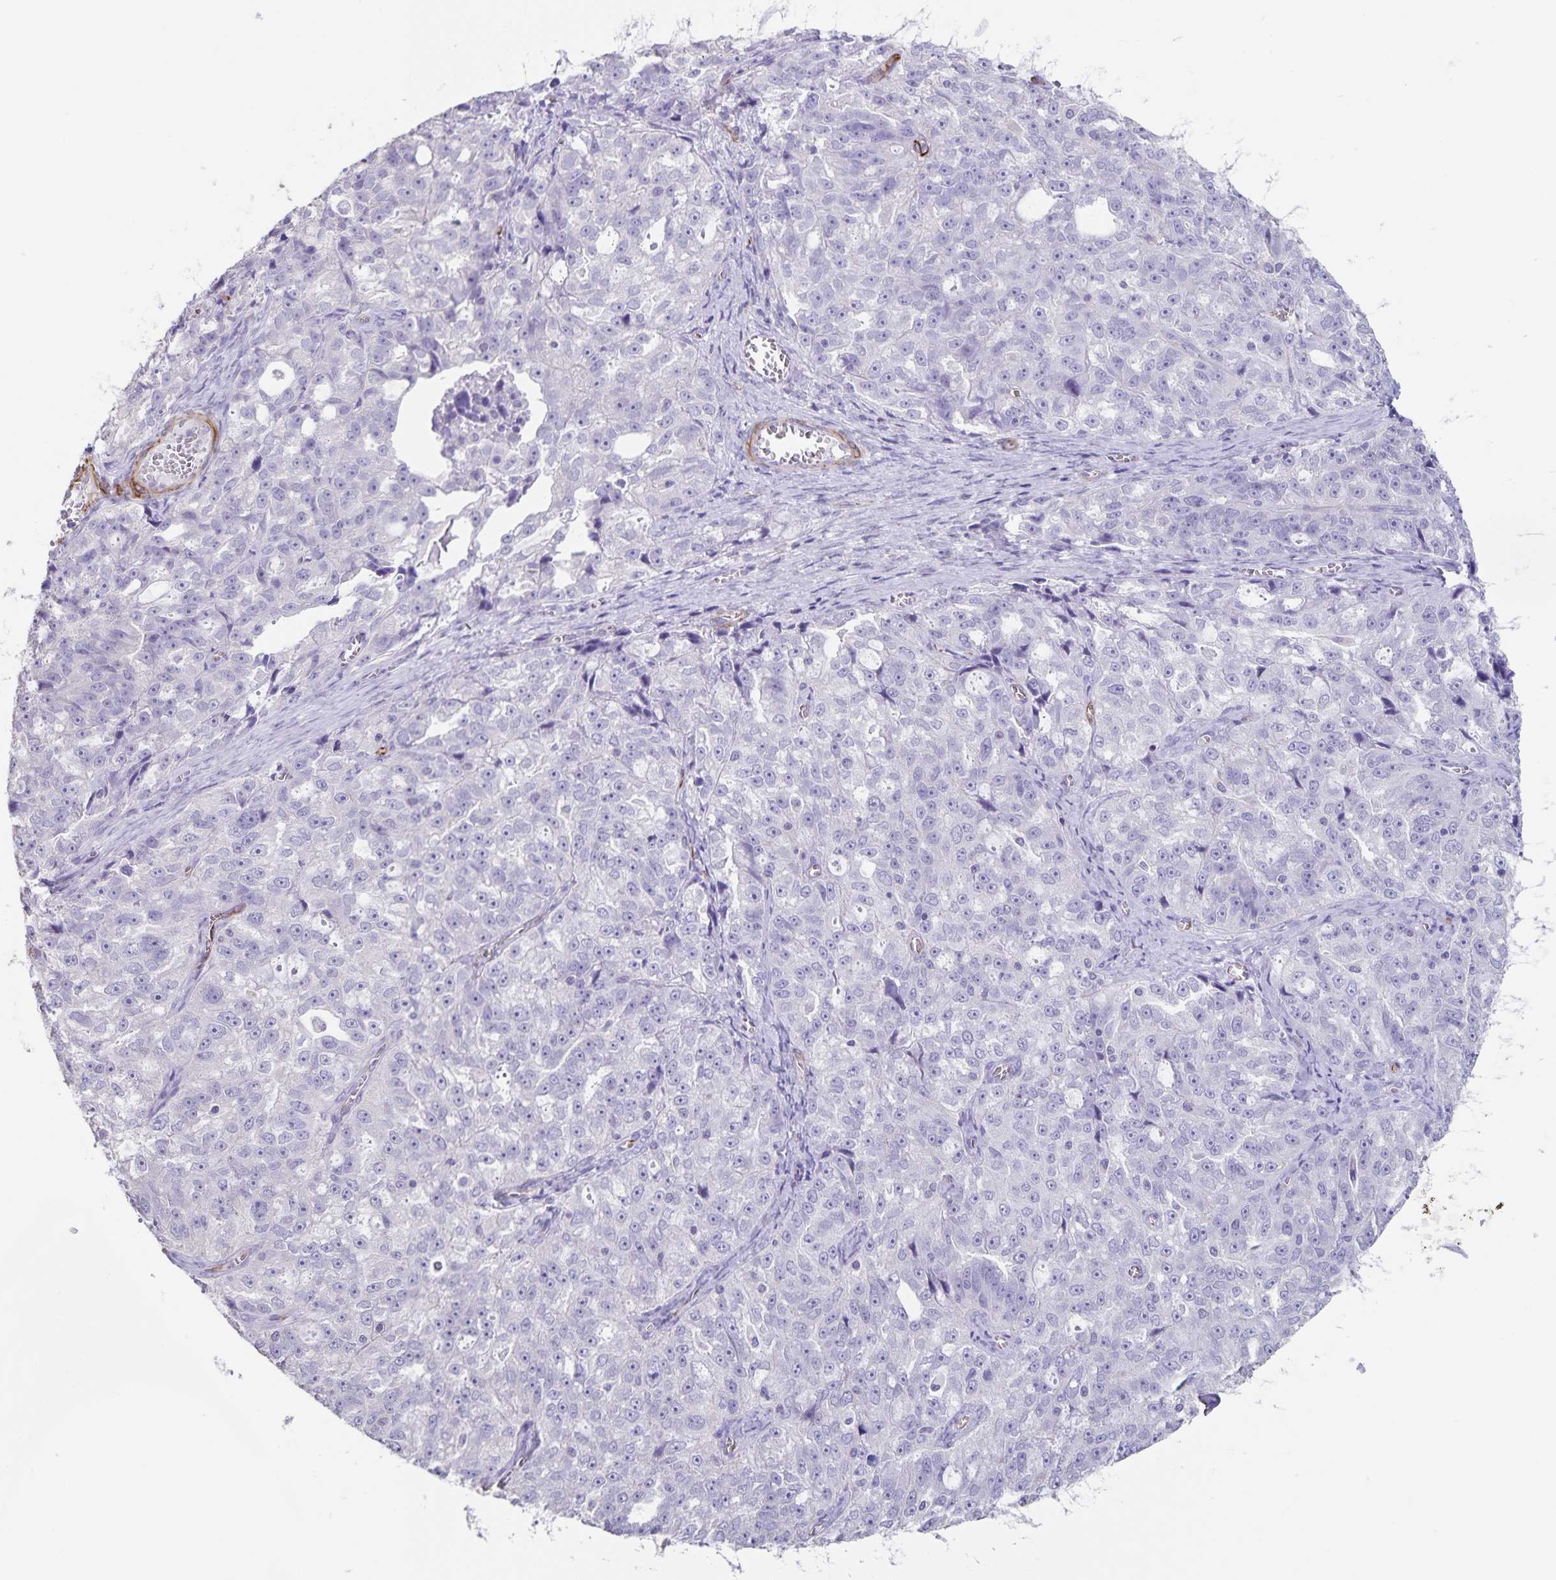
{"staining": {"intensity": "negative", "quantity": "none", "location": "none"}, "tissue": "ovarian cancer", "cell_type": "Tumor cells", "image_type": "cancer", "snomed": [{"axis": "morphology", "description": "Cystadenocarcinoma, serous, NOS"}, {"axis": "topography", "description": "Ovary"}], "caption": "Immunohistochemistry histopathology image of neoplastic tissue: human ovarian serous cystadenocarcinoma stained with DAB shows no significant protein staining in tumor cells.", "gene": "SYNM", "patient": {"sex": "female", "age": 51}}